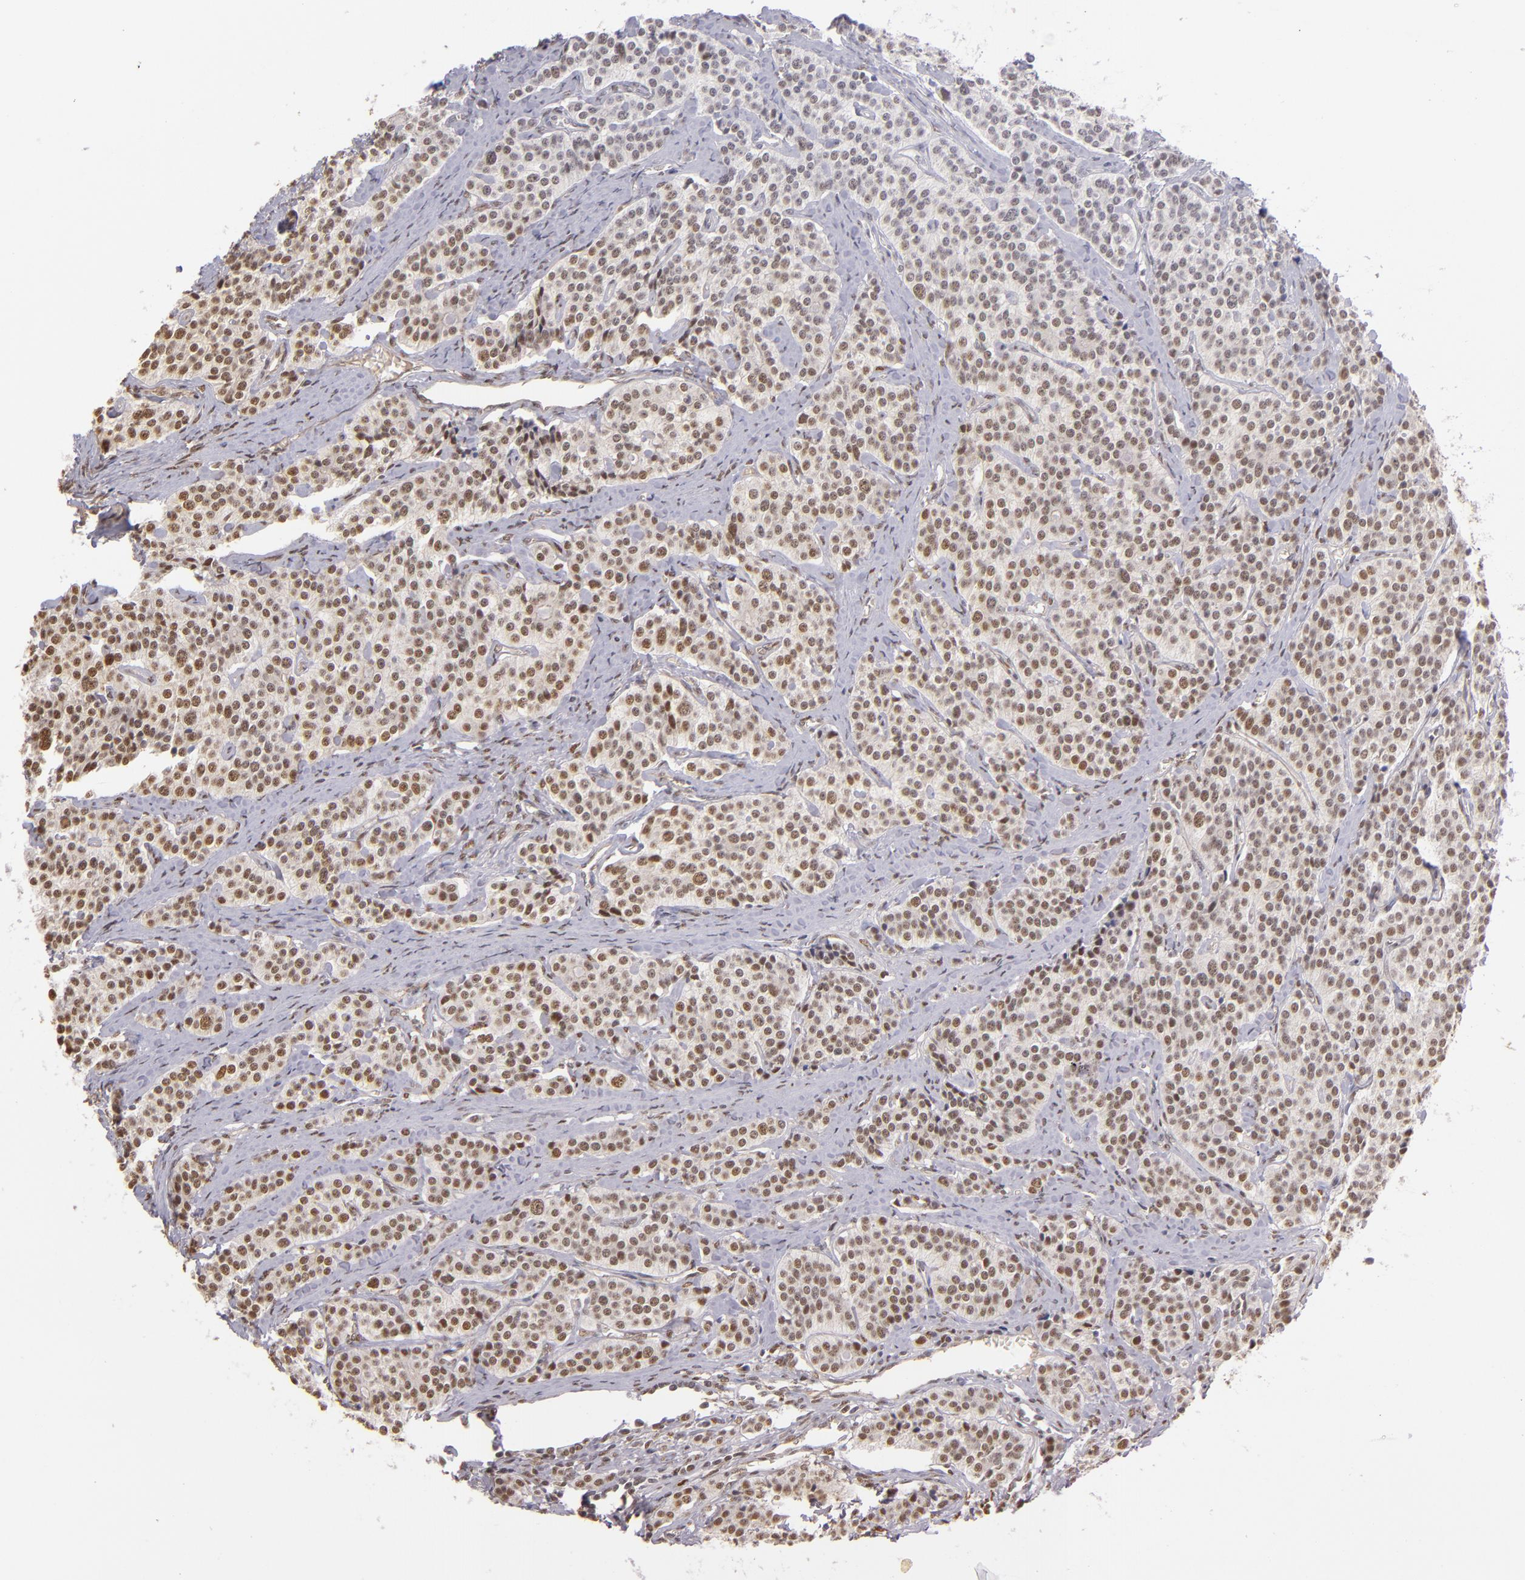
{"staining": {"intensity": "moderate", "quantity": ">75%", "location": "nuclear"}, "tissue": "carcinoid", "cell_type": "Tumor cells", "image_type": "cancer", "snomed": [{"axis": "morphology", "description": "Carcinoid, malignant, NOS"}, {"axis": "topography", "description": "Small intestine"}], "caption": "DAB (3,3'-diaminobenzidine) immunohistochemical staining of carcinoid shows moderate nuclear protein expression in approximately >75% of tumor cells.", "gene": "NCOR2", "patient": {"sex": "male", "age": 63}}